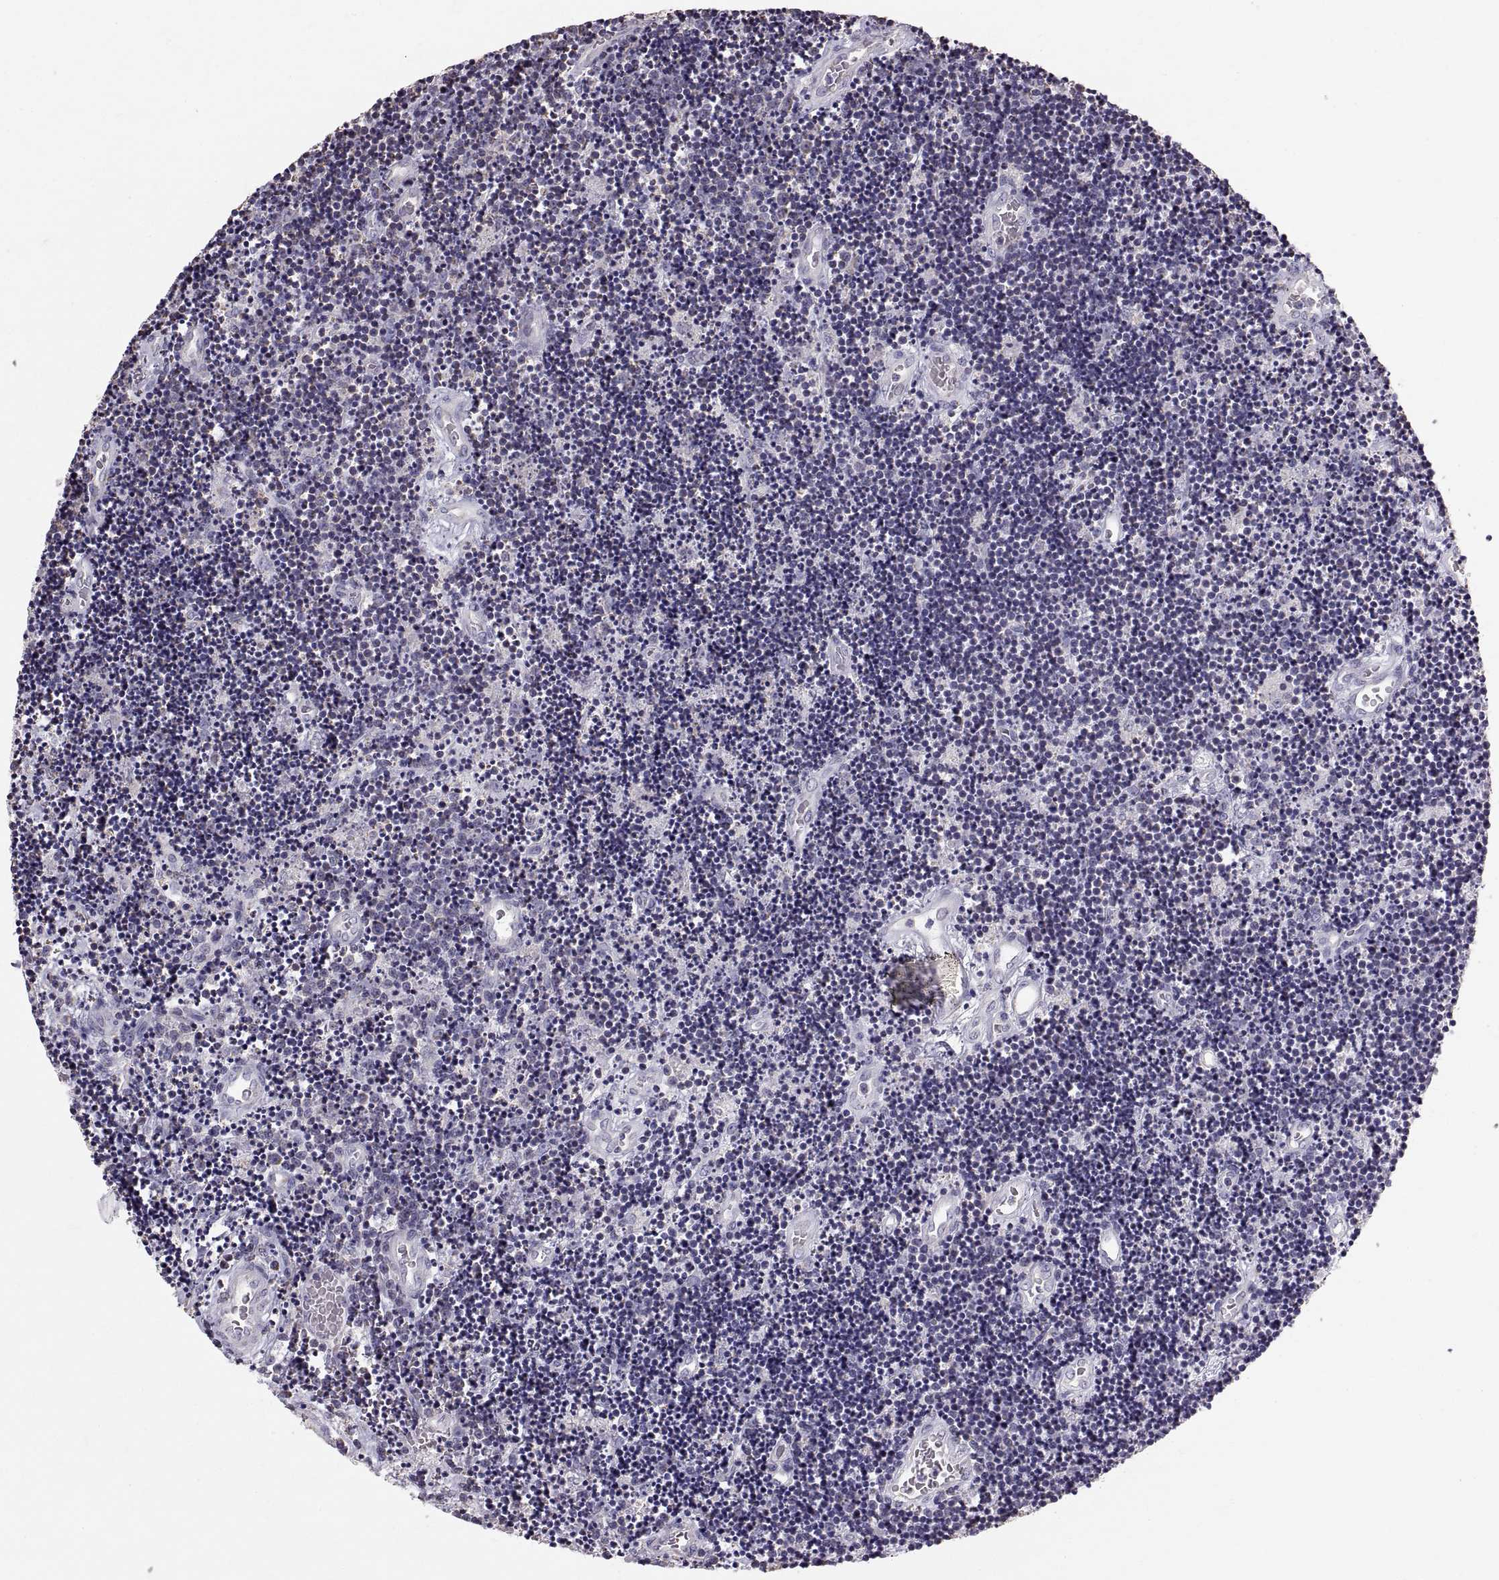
{"staining": {"intensity": "negative", "quantity": "none", "location": "none"}, "tissue": "lymphoma", "cell_type": "Tumor cells", "image_type": "cancer", "snomed": [{"axis": "morphology", "description": "Malignant lymphoma, non-Hodgkin's type, Low grade"}, {"axis": "topography", "description": "Brain"}], "caption": "The immunohistochemistry photomicrograph has no significant expression in tumor cells of low-grade malignant lymphoma, non-Hodgkin's type tissue.", "gene": "STMND1", "patient": {"sex": "female", "age": 66}}